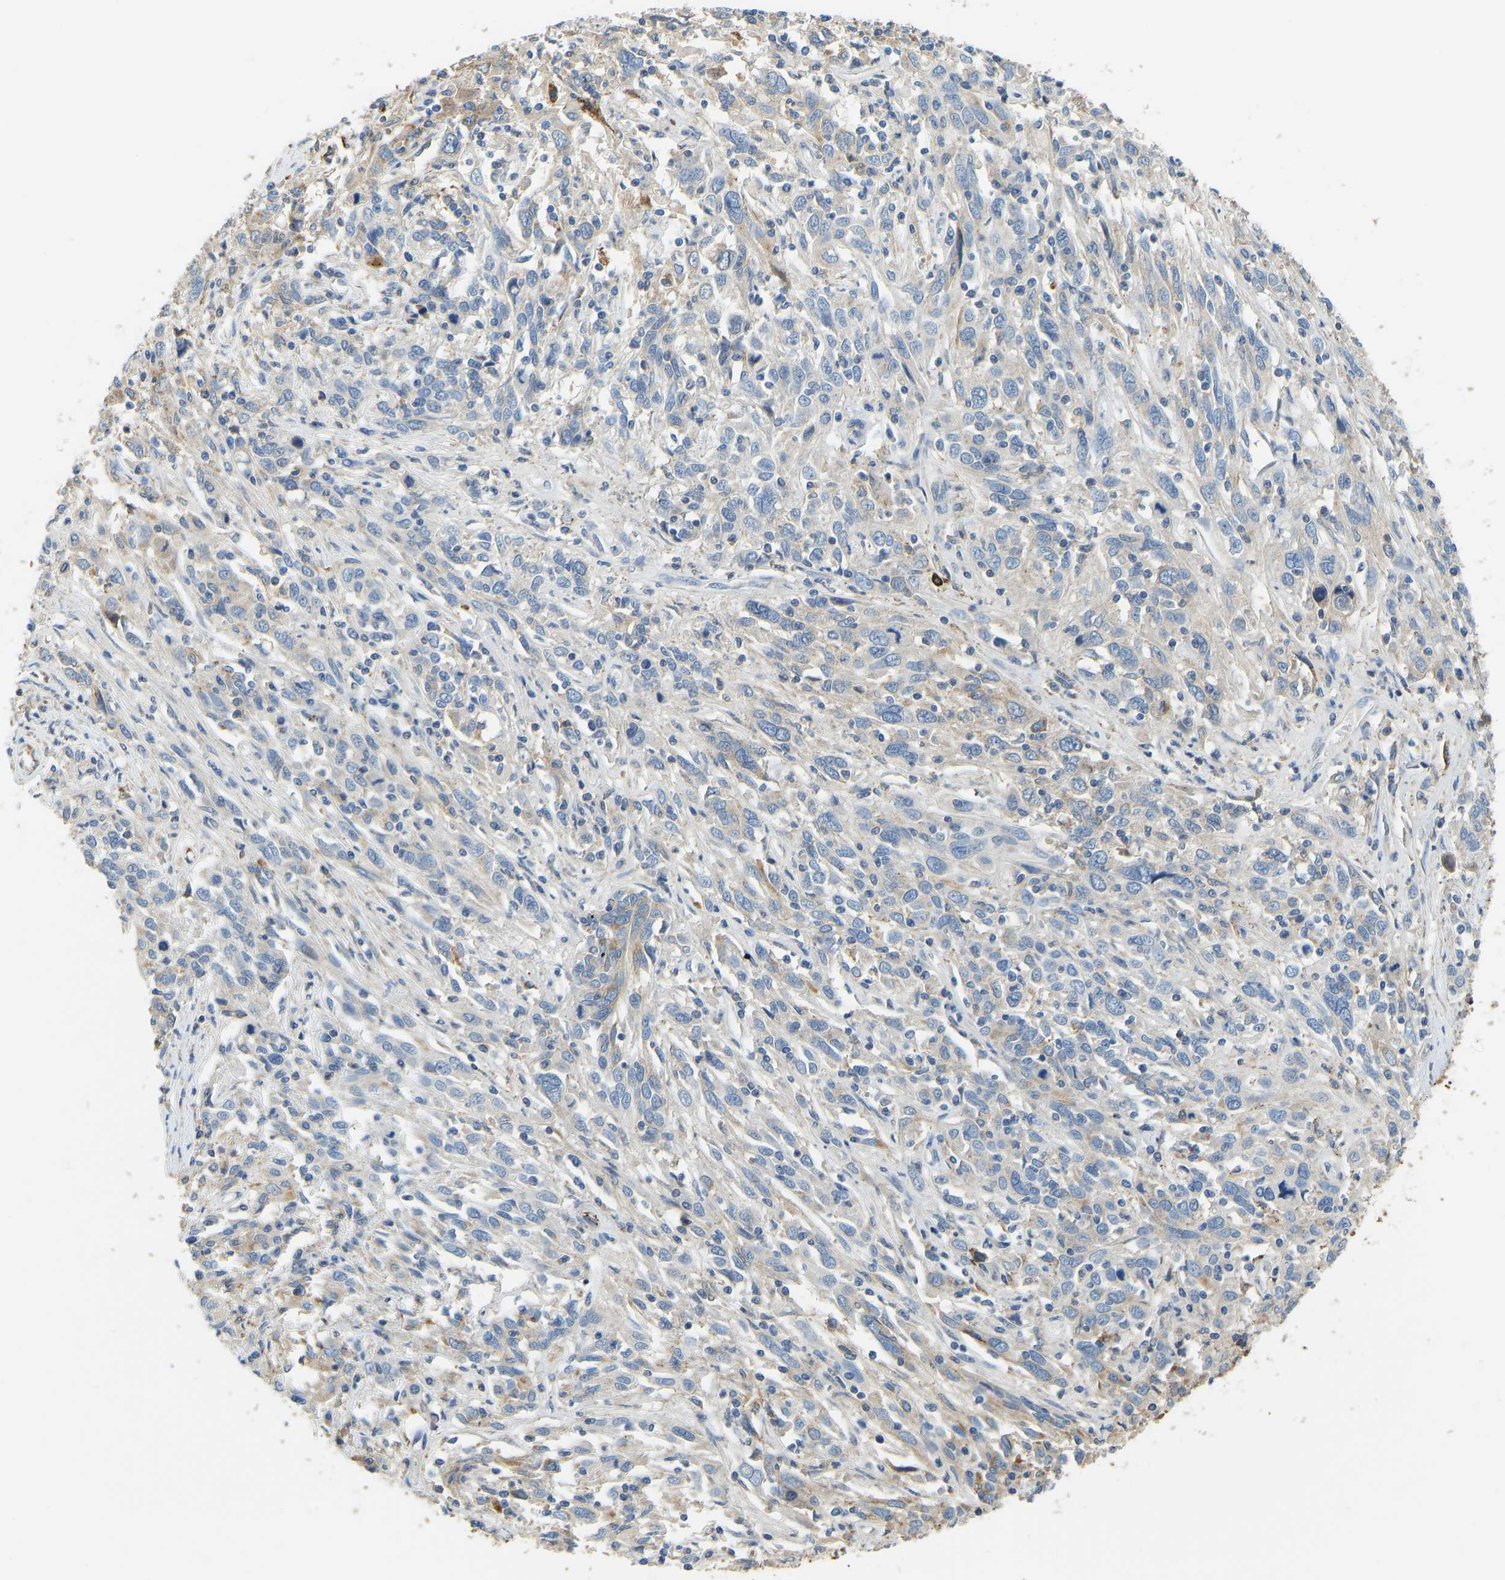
{"staining": {"intensity": "negative", "quantity": "none", "location": "none"}, "tissue": "cervical cancer", "cell_type": "Tumor cells", "image_type": "cancer", "snomed": [{"axis": "morphology", "description": "Squamous cell carcinoma, NOS"}, {"axis": "topography", "description": "Cervix"}], "caption": "This is a photomicrograph of IHC staining of squamous cell carcinoma (cervical), which shows no positivity in tumor cells. (Brightfield microscopy of DAB (3,3'-diaminobenzidine) immunohistochemistry (IHC) at high magnification).", "gene": "THBS4", "patient": {"sex": "female", "age": 46}}